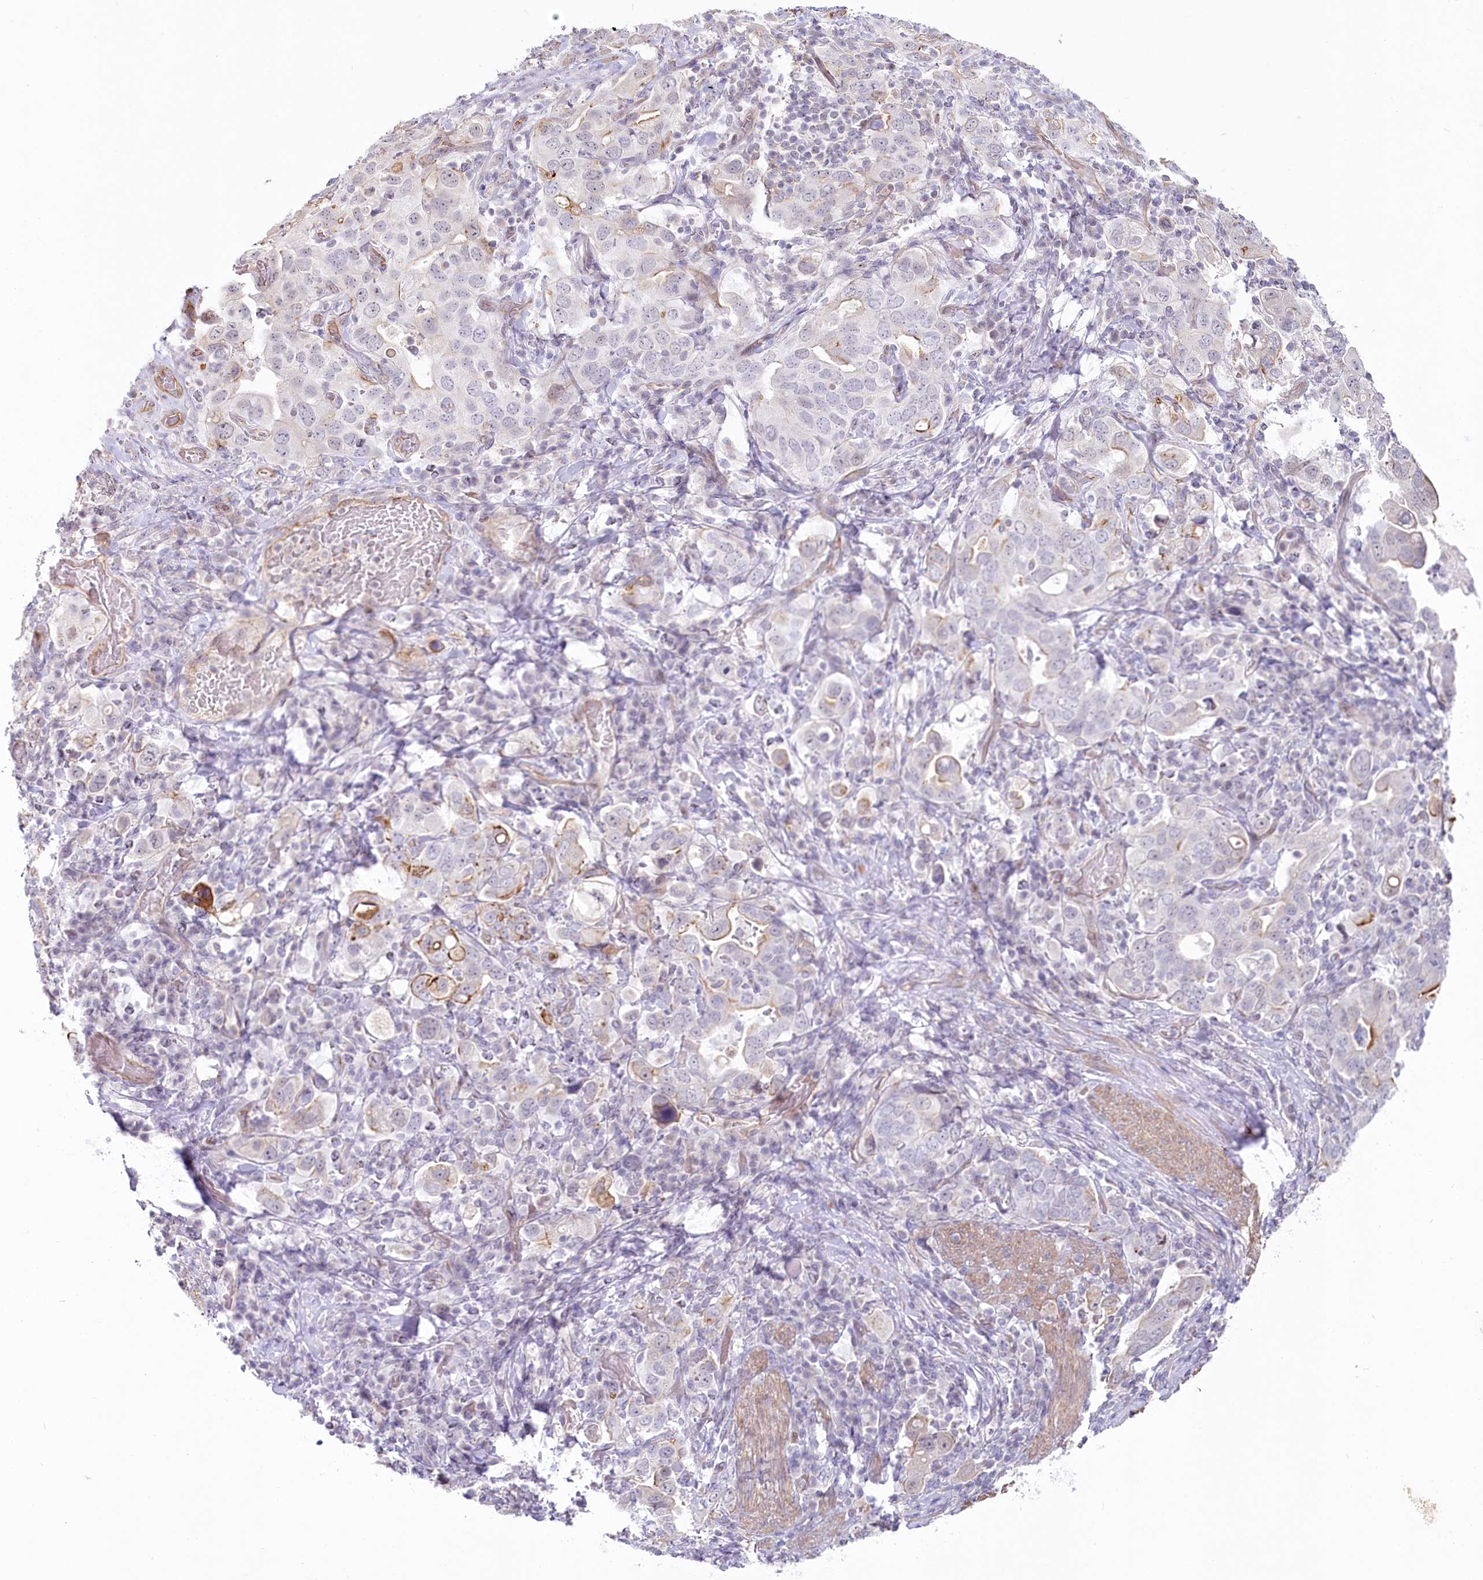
{"staining": {"intensity": "moderate", "quantity": "<25%", "location": "cytoplasmic/membranous"}, "tissue": "stomach cancer", "cell_type": "Tumor cells", "image_type": "cancer", "snomed": [{"axis": "morphology", "description": "Adenocarcinoma, NOS"}, {"axis": "topography", "description": "Stomach, upper"}], "caption": "Adenocarcinoma (stomach) tissue reveals moderate cytoplasmic/membranous expression in approximately <25% of tumor cells The staining was performed using DAB (3,3'-diaminobenzidine), with brown indicating positive protein expression. Nuclei are stained blue with hematoxylin.", "gene": "ABHD8", "patient": {"sex": "male", "age": 62}}